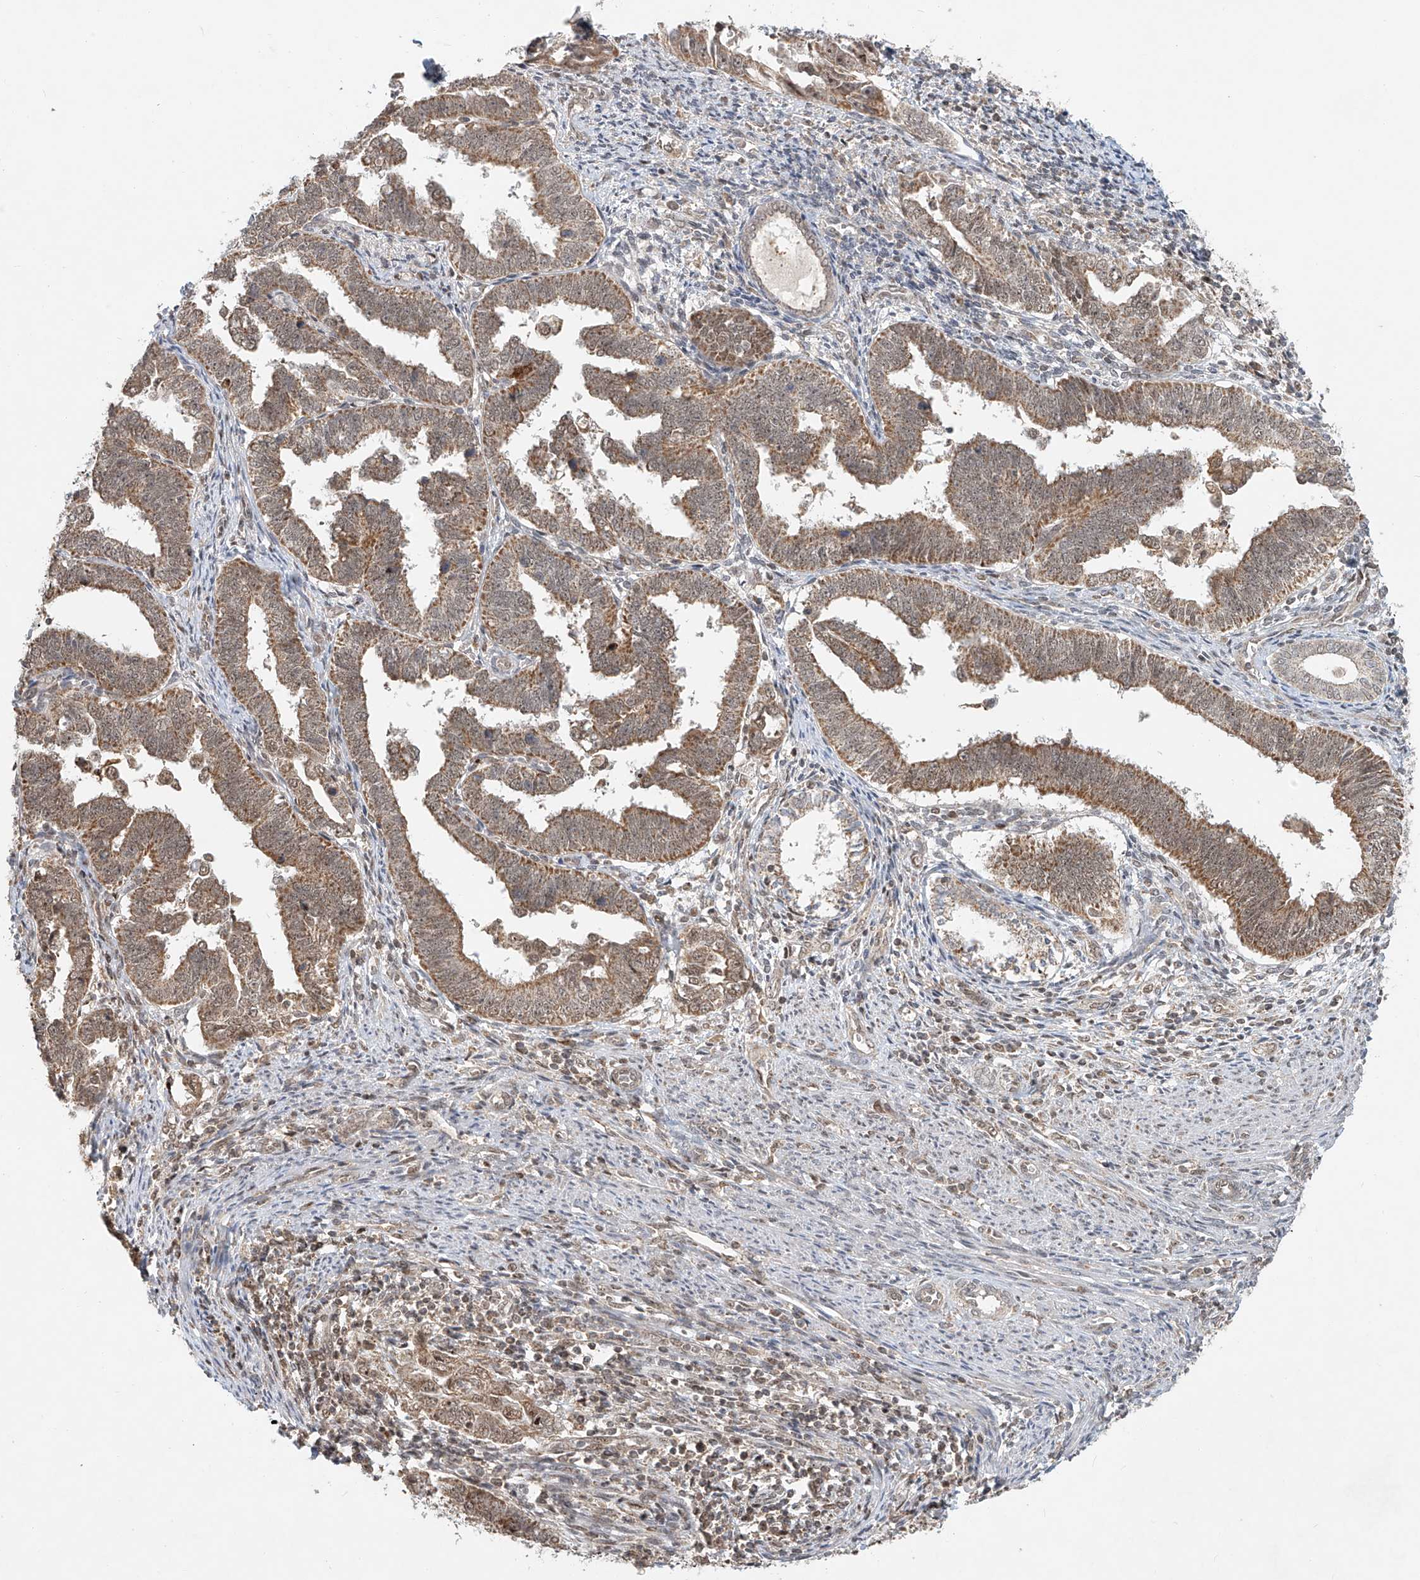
{"staining": {"intensity": "moderate", "quantity": ">75%", "location": "cytoplasmic/membranous"}, "tissue": "endometrial cancer", "cell_type": "Tumor cells", "image_type": "cancer", "snomed": [{"axis": "morphology", "description": "Adenocarcinoma, NOS"}, {"axis": "topography", "description": "Endometrium"}], "caption": "This photomicrograph shows adenocarcinoma (endometrial) stained with immunohistochemistry (IHC) to label a protein in brown. The cytoplasmic/membranous of tumor cells show moderate positivity for the protein. Nuclei are counter-stained blue.", "gene": "SYTL3", "patient": {"sex": "female", "age": 75}}